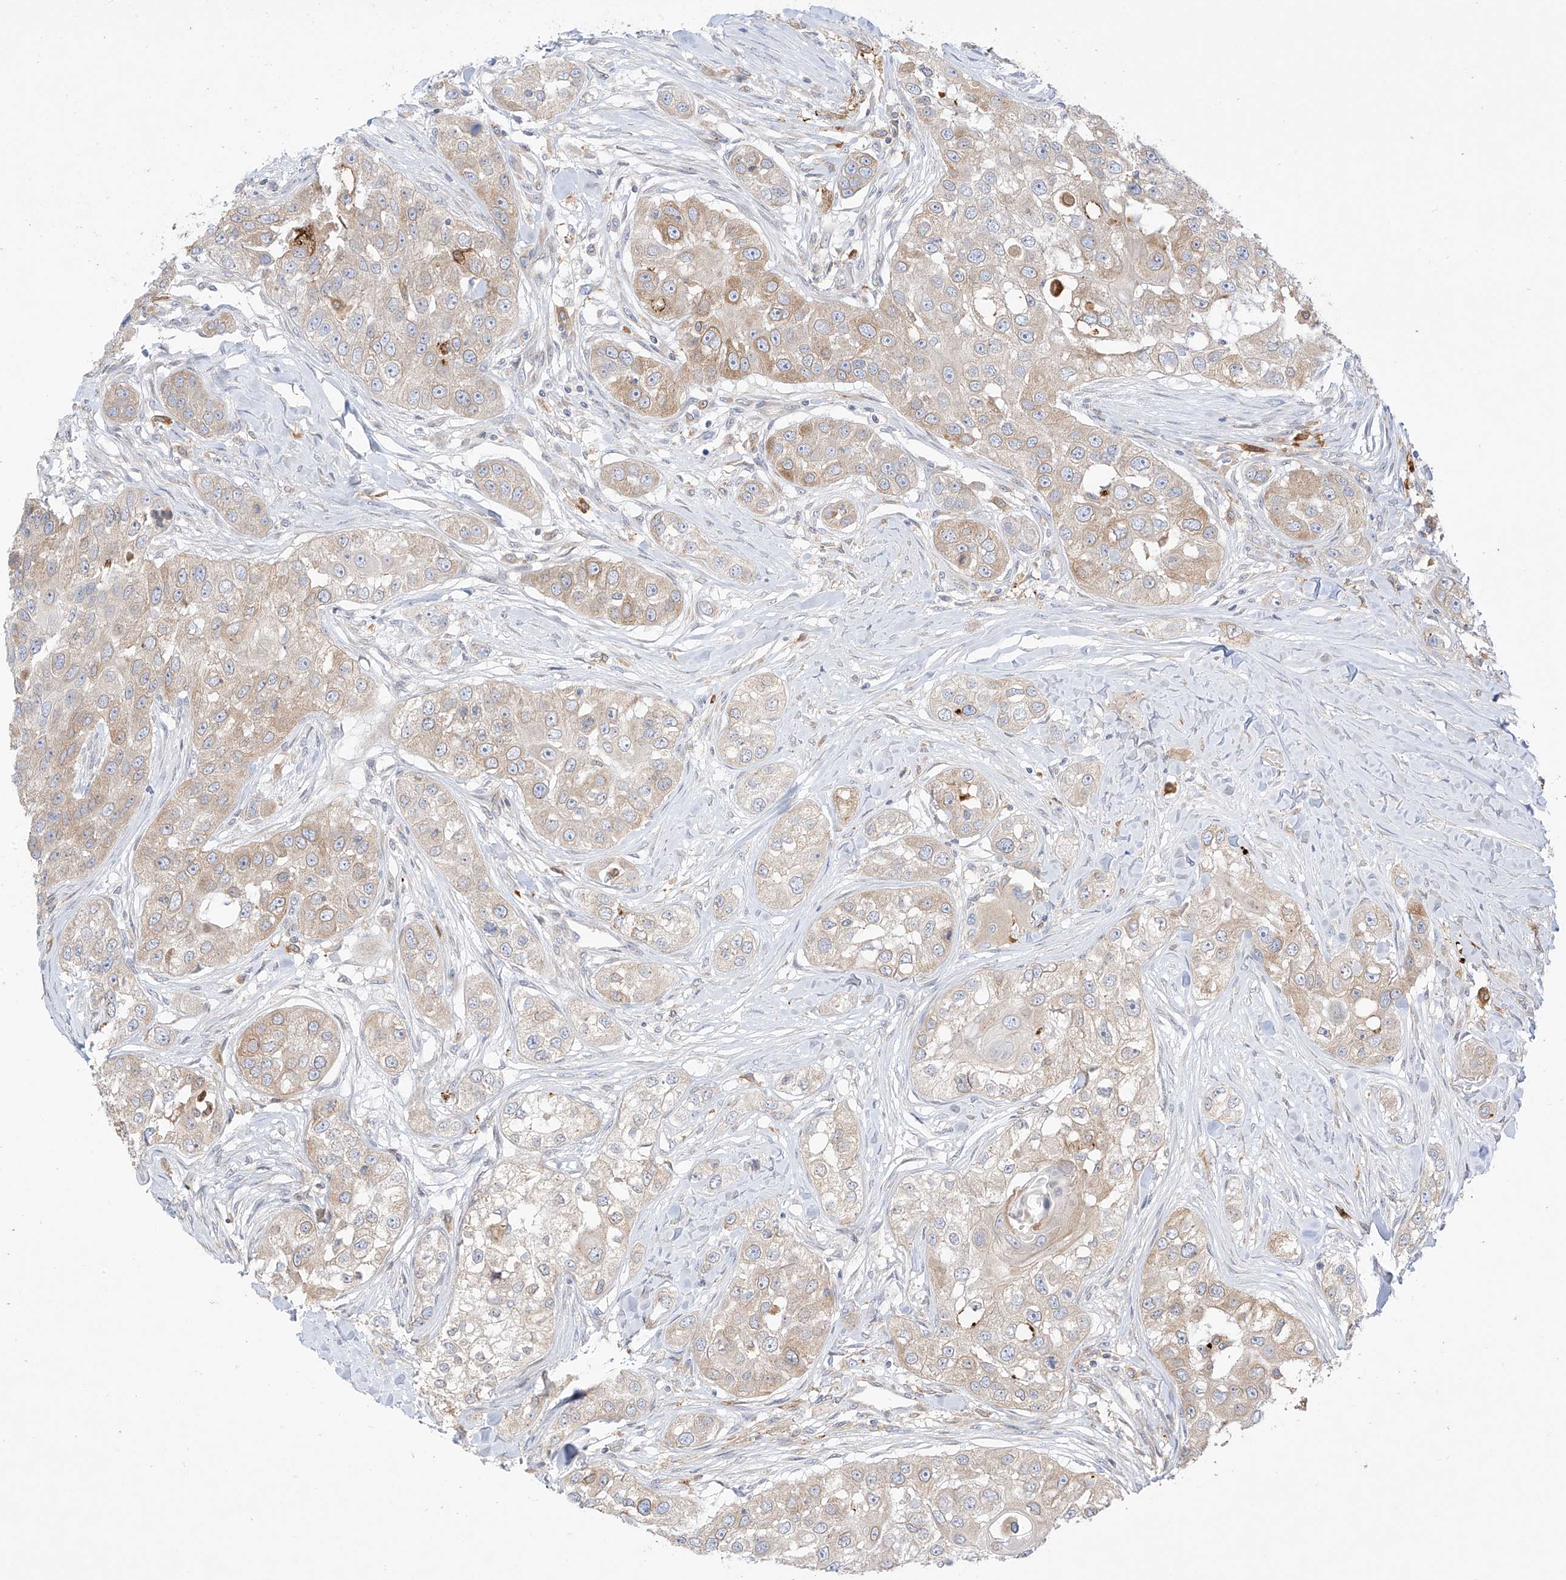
{"staining": {"intensity": "moderate", "quantity": "<25%", "location": "cytoplasmic/membranous"}, "tissue": "head and neck cancer", "cell_type": "Tumor cells", "image_type": "cancer", "snomed": [{"axis": "morphology", "description": "Normal tissue, NOS"}, {"axis": "morphology", "description": "Squamous cell carcinoma, NOS"}, {"axis": "topography", "description": "Skeletal muscle"}, {"axis": "topography", "description": "Head-Neck"}], "caption": "Head and neck cancer stained with immunohistochemistry reveals moderate cytoplasmic/membranous positivity in about <25% of tumor cells. The protein of interest is shown in brown color, while the nuclei are stained blue.", "gene": "PCYOX1", "patient": {"sex": "male", "age": 51}}